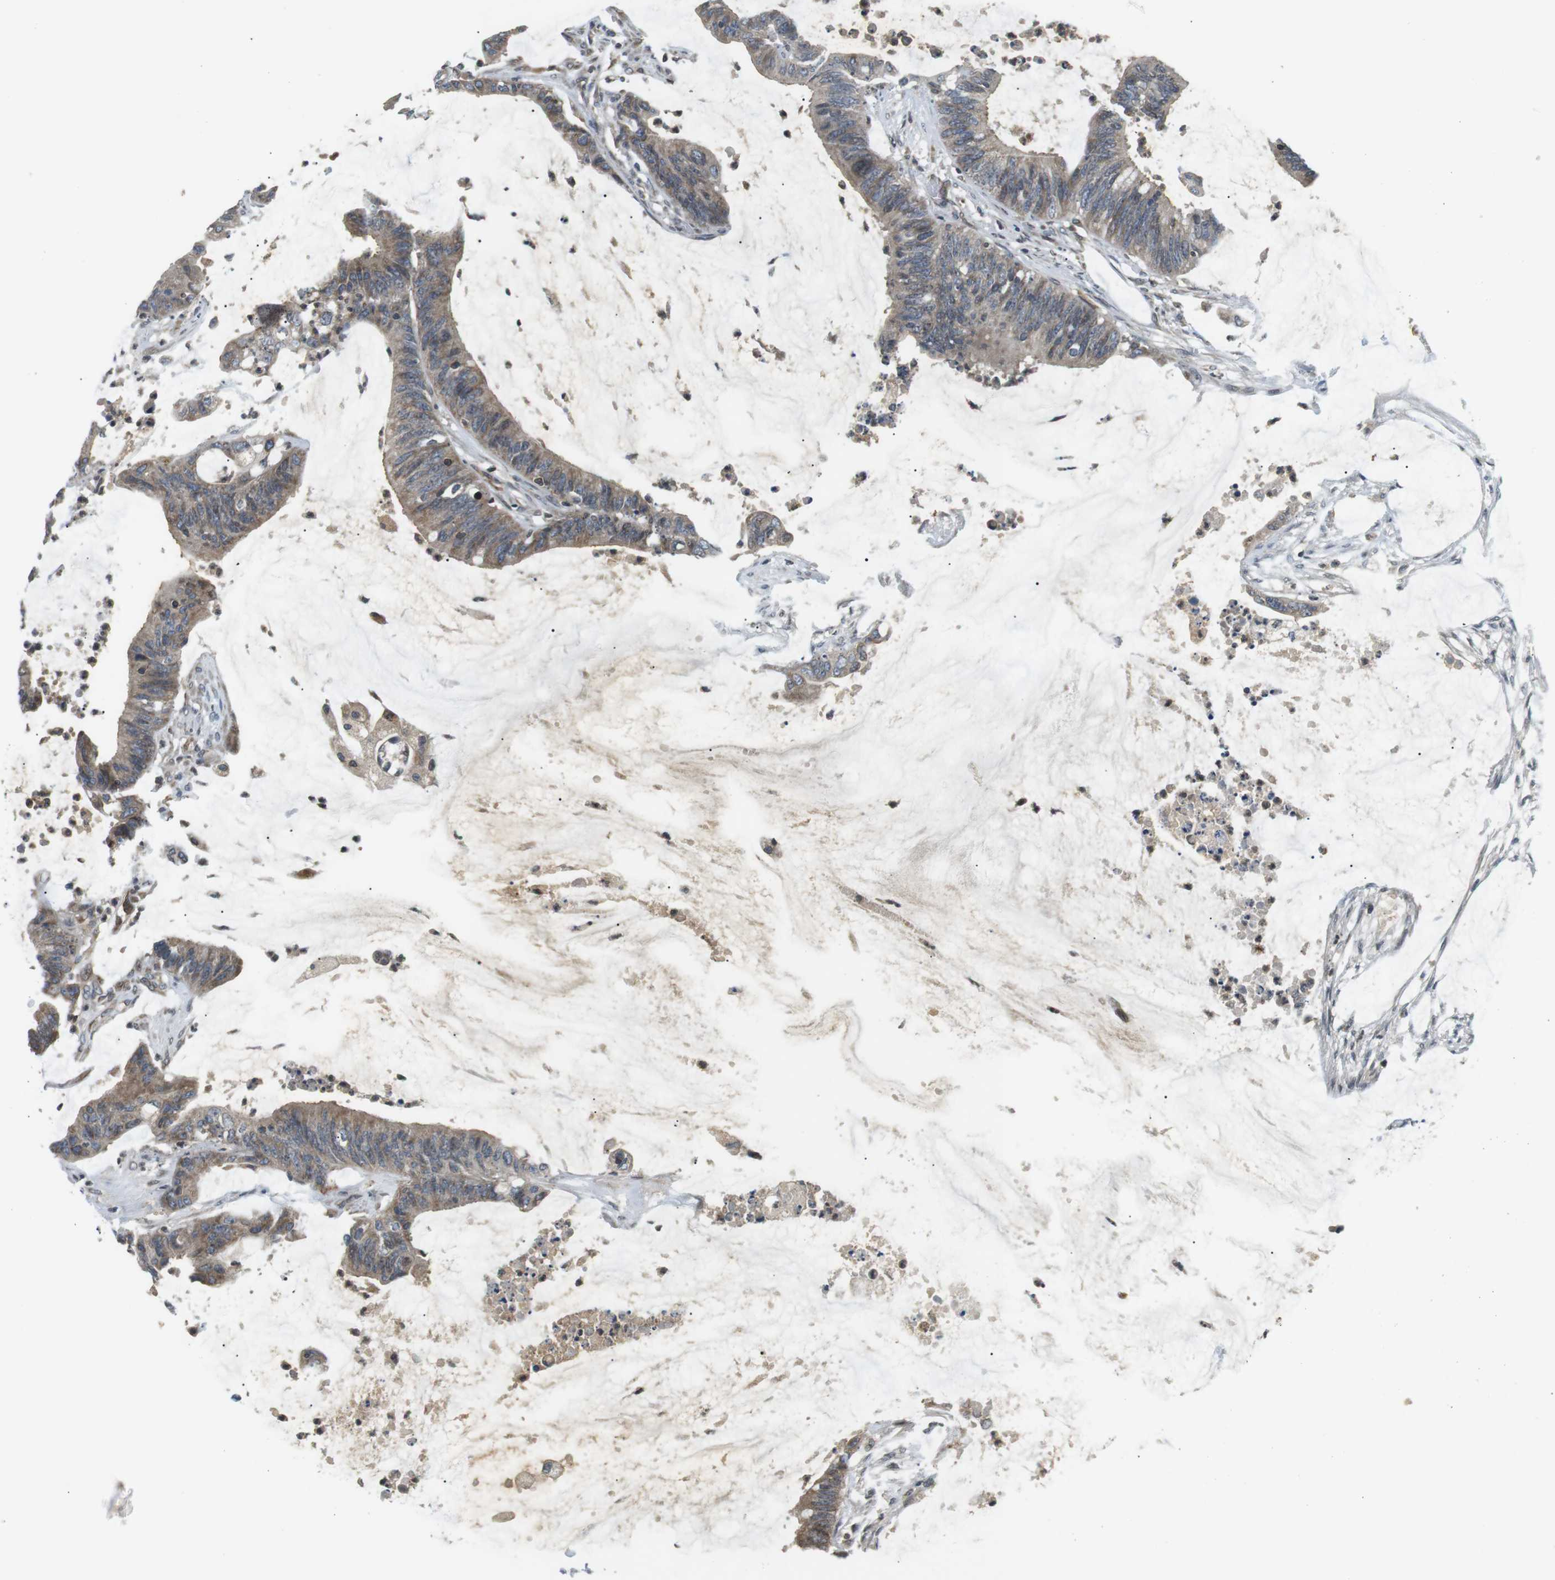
{"staining": {"intensity": "weak", "quantity": ">75%", "location": "cytoplasmic/membranous"}, "tissue": "colorectal cancer", "cell_type": "Tumor cells", "image_type": "cancer", "snomed": [{"axis": "morphology", "description": "Adenocarcinoma, NOS"}, {"axis": "topography", "description": "Rectum"}], "caption": "Immunohistochemistry (IHC) image of neoplastic tissue: colorectal cancer stained using immunohistochemistry (IHC) exhibits low levels of weak protein expression localized specifically in the cytoplasmic/membranous of tumor cells, appearing as a cytoplasmic/membranous brown color.", "gene": "TMX4", "patient": {"sex": "female", "age": 66}}